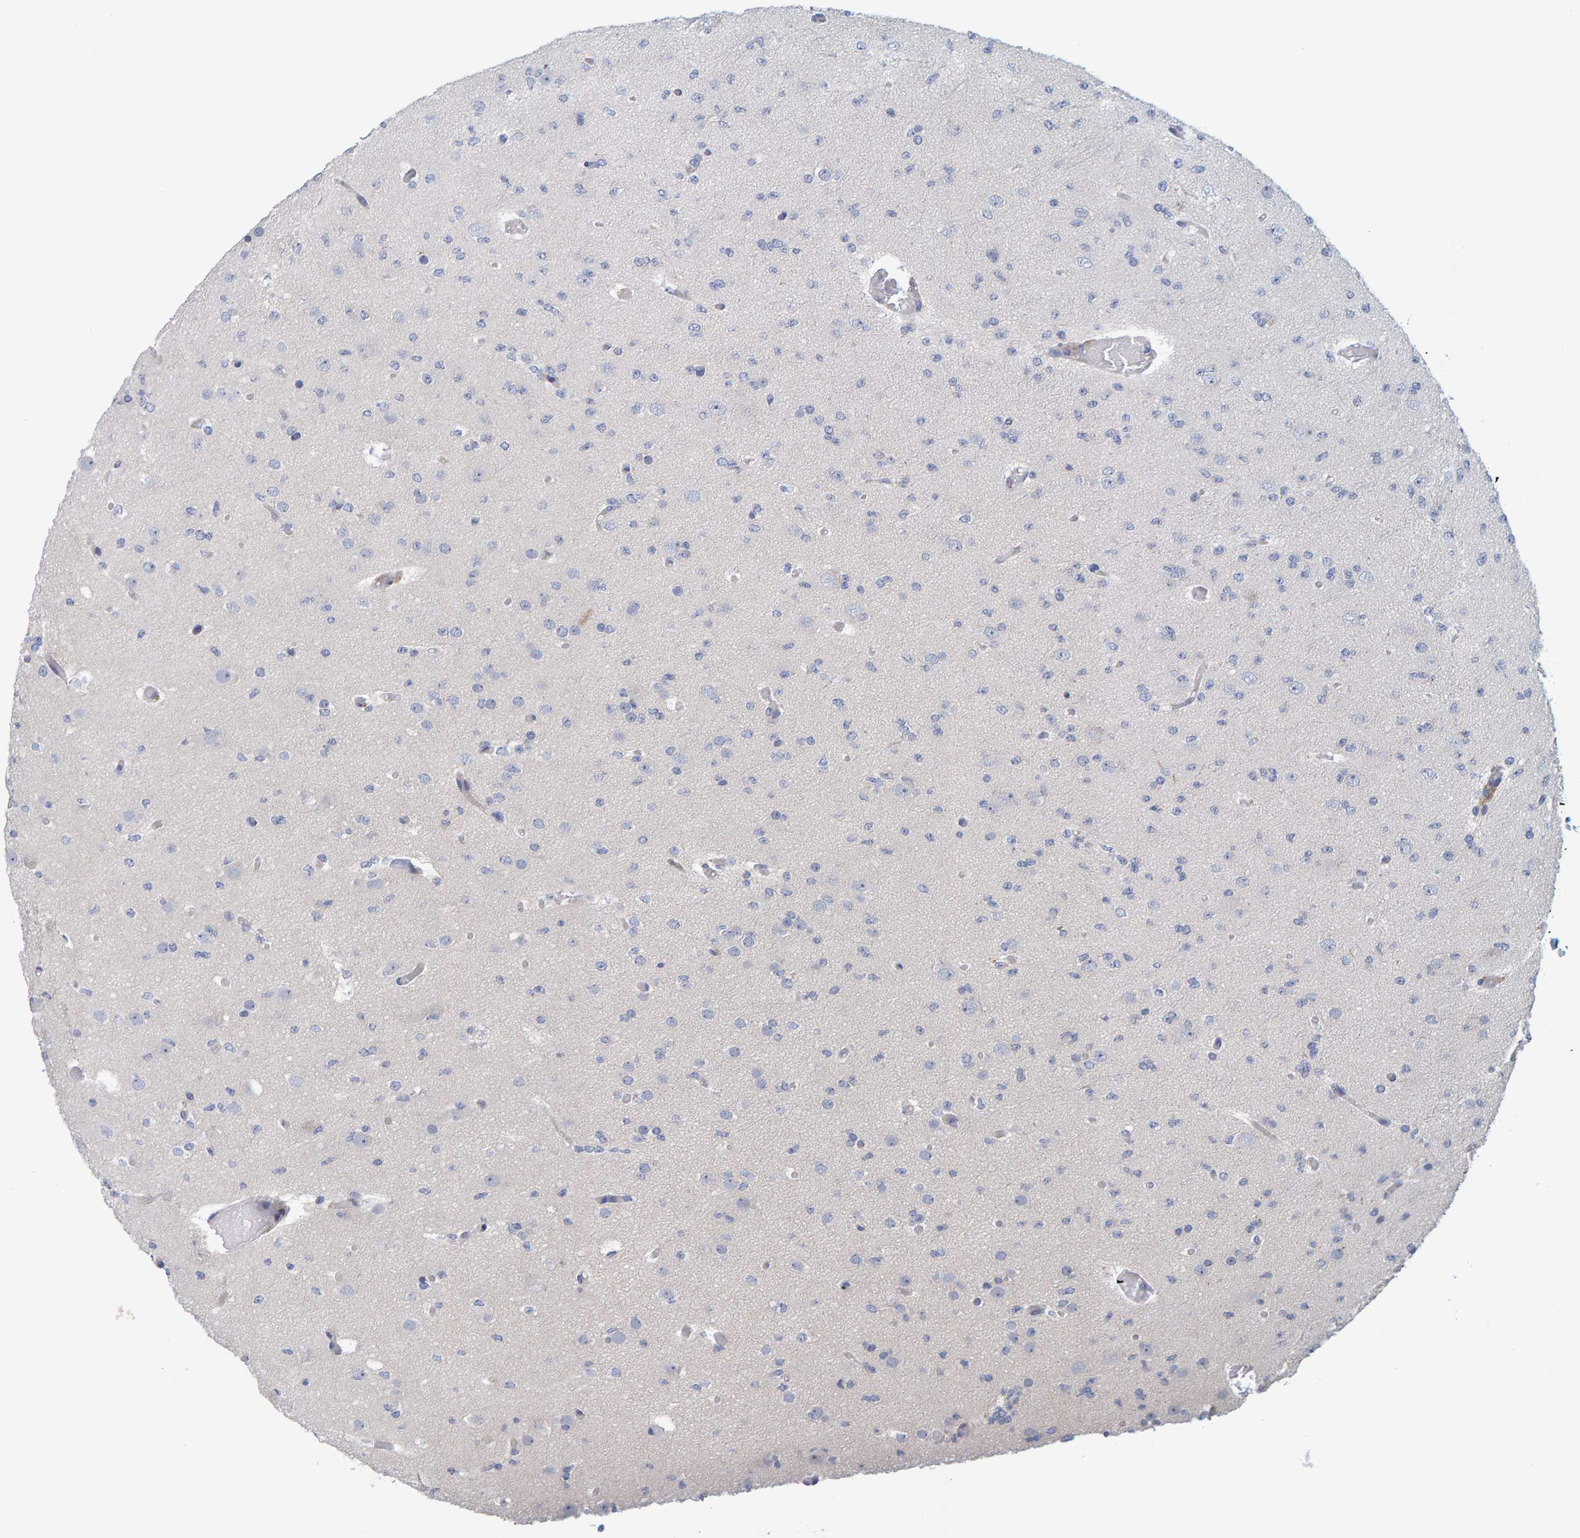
{"staining": {"intensity": "negative", "quantity": "none", "location": "none"}, "tissue": "glioma", "cell_type": "Tumor cells", "image_type": "cancer", "snomed": [{"axis": "morphology", "description": "Glioma, malignant, Low grade"}, {"axis": "topography", "description": "Brain"}], "caption": "This histopathology image is of malignant low-grade glioma stained with immunohistochemistry (IHC) to label a protein in brown with the nuclei are counter-stained blue. There is no positivity in tumor cells. Nuclei are stained in blue.", "gene": "ZNF77", "patient": {"sex": "female", "age": 22}}